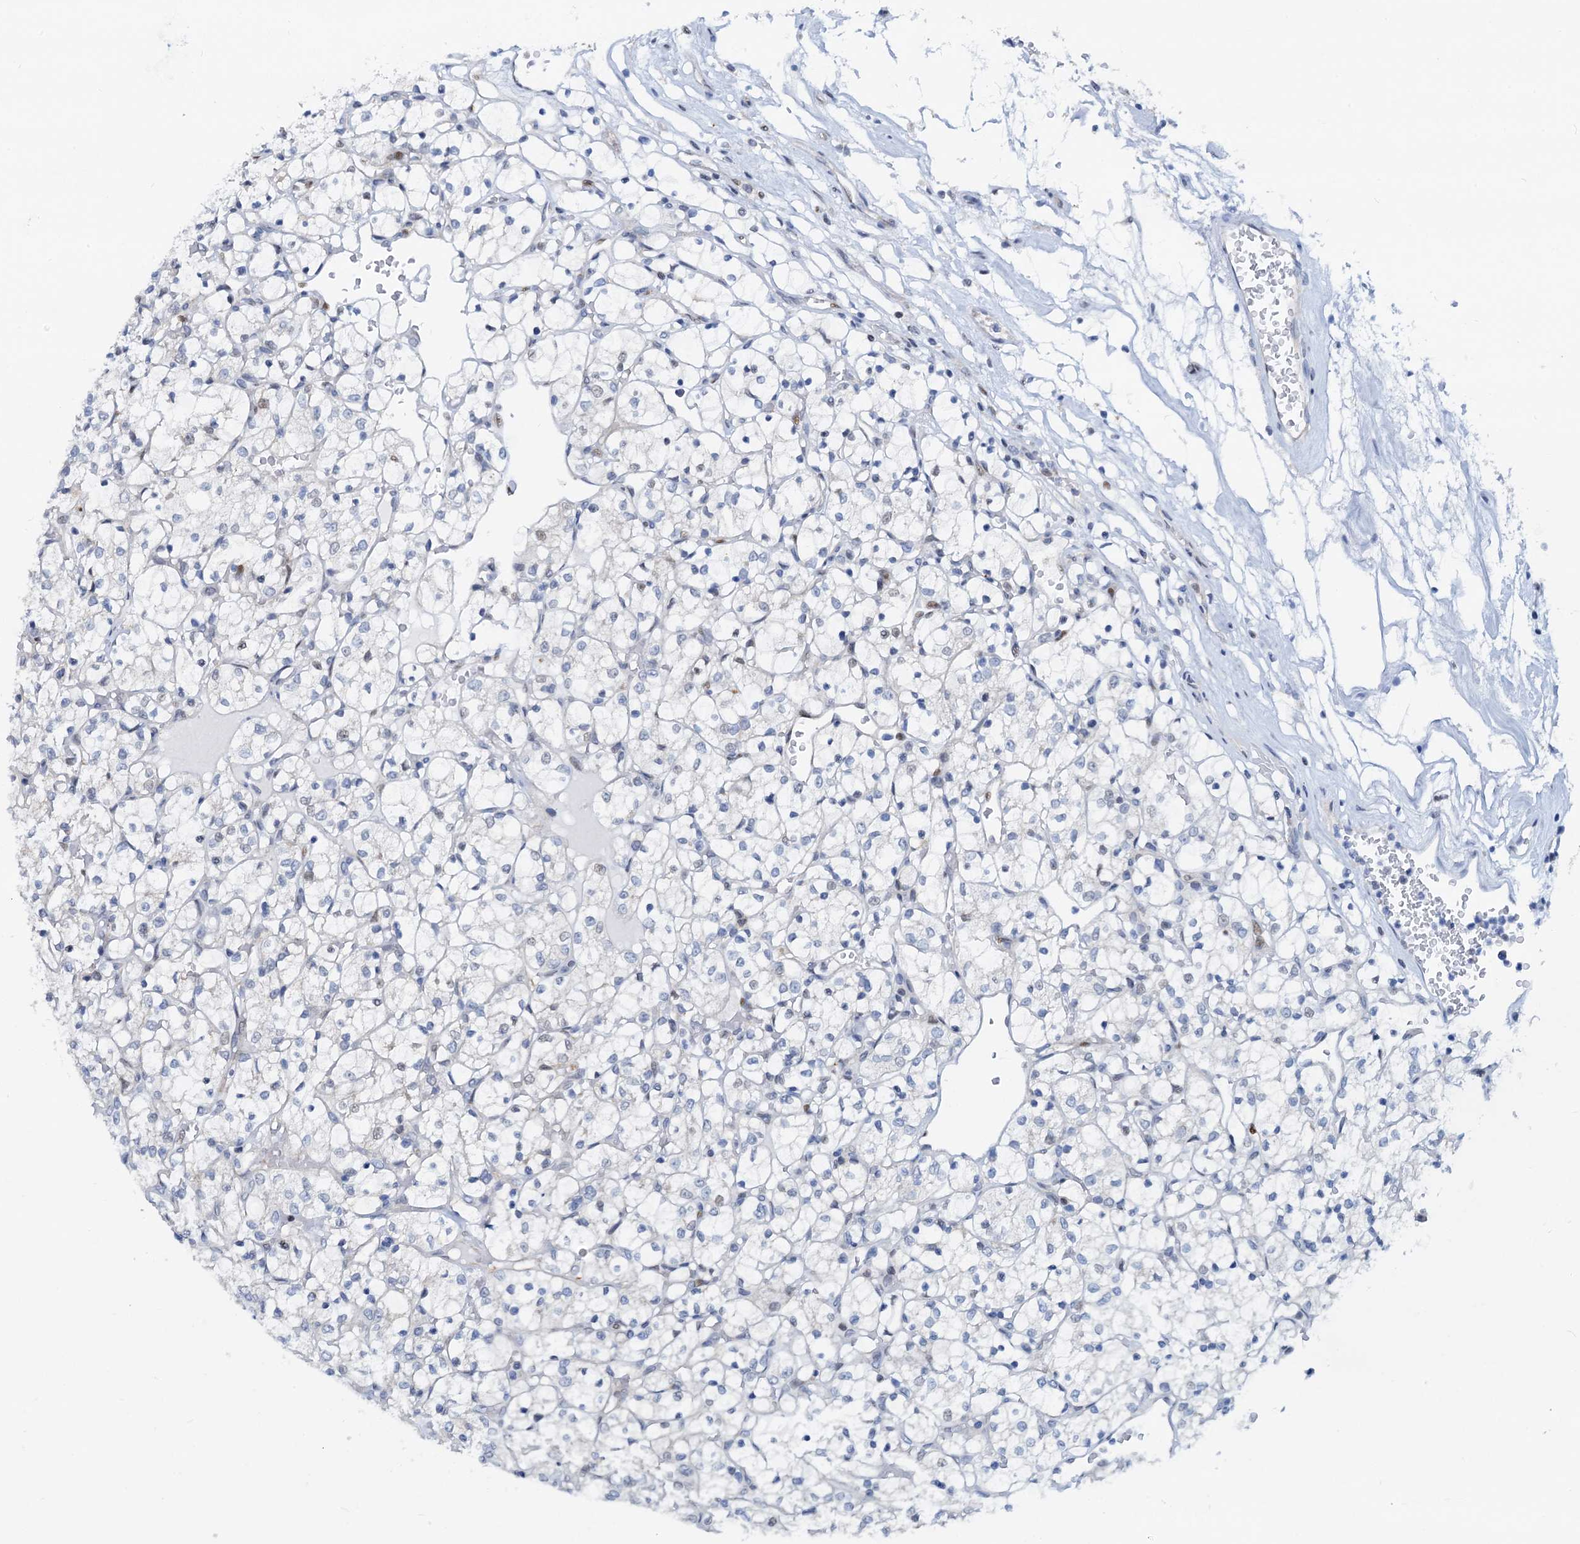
{"staining": {"intensity": "moderate", "quantity": "<25%", "location": "nuclear"}, "tissue": "renal cancer", "cell_type": "Tumor cells", "image_type": "cancer", "snomed": [{"axis": "morphology", "description": "Adenocarcinoma, NOS"}, {"axis": "topography", "description": "Kidney"}], "caption": "A low amount of moderate nuclear staining is identified in approximately <25% of tumor cells in renal cancer (adenocarcinoma) tissue. Nuclei are stained in blue.", "gene": "PTGES3", "patient": {"sex": "female", "age": 69}}